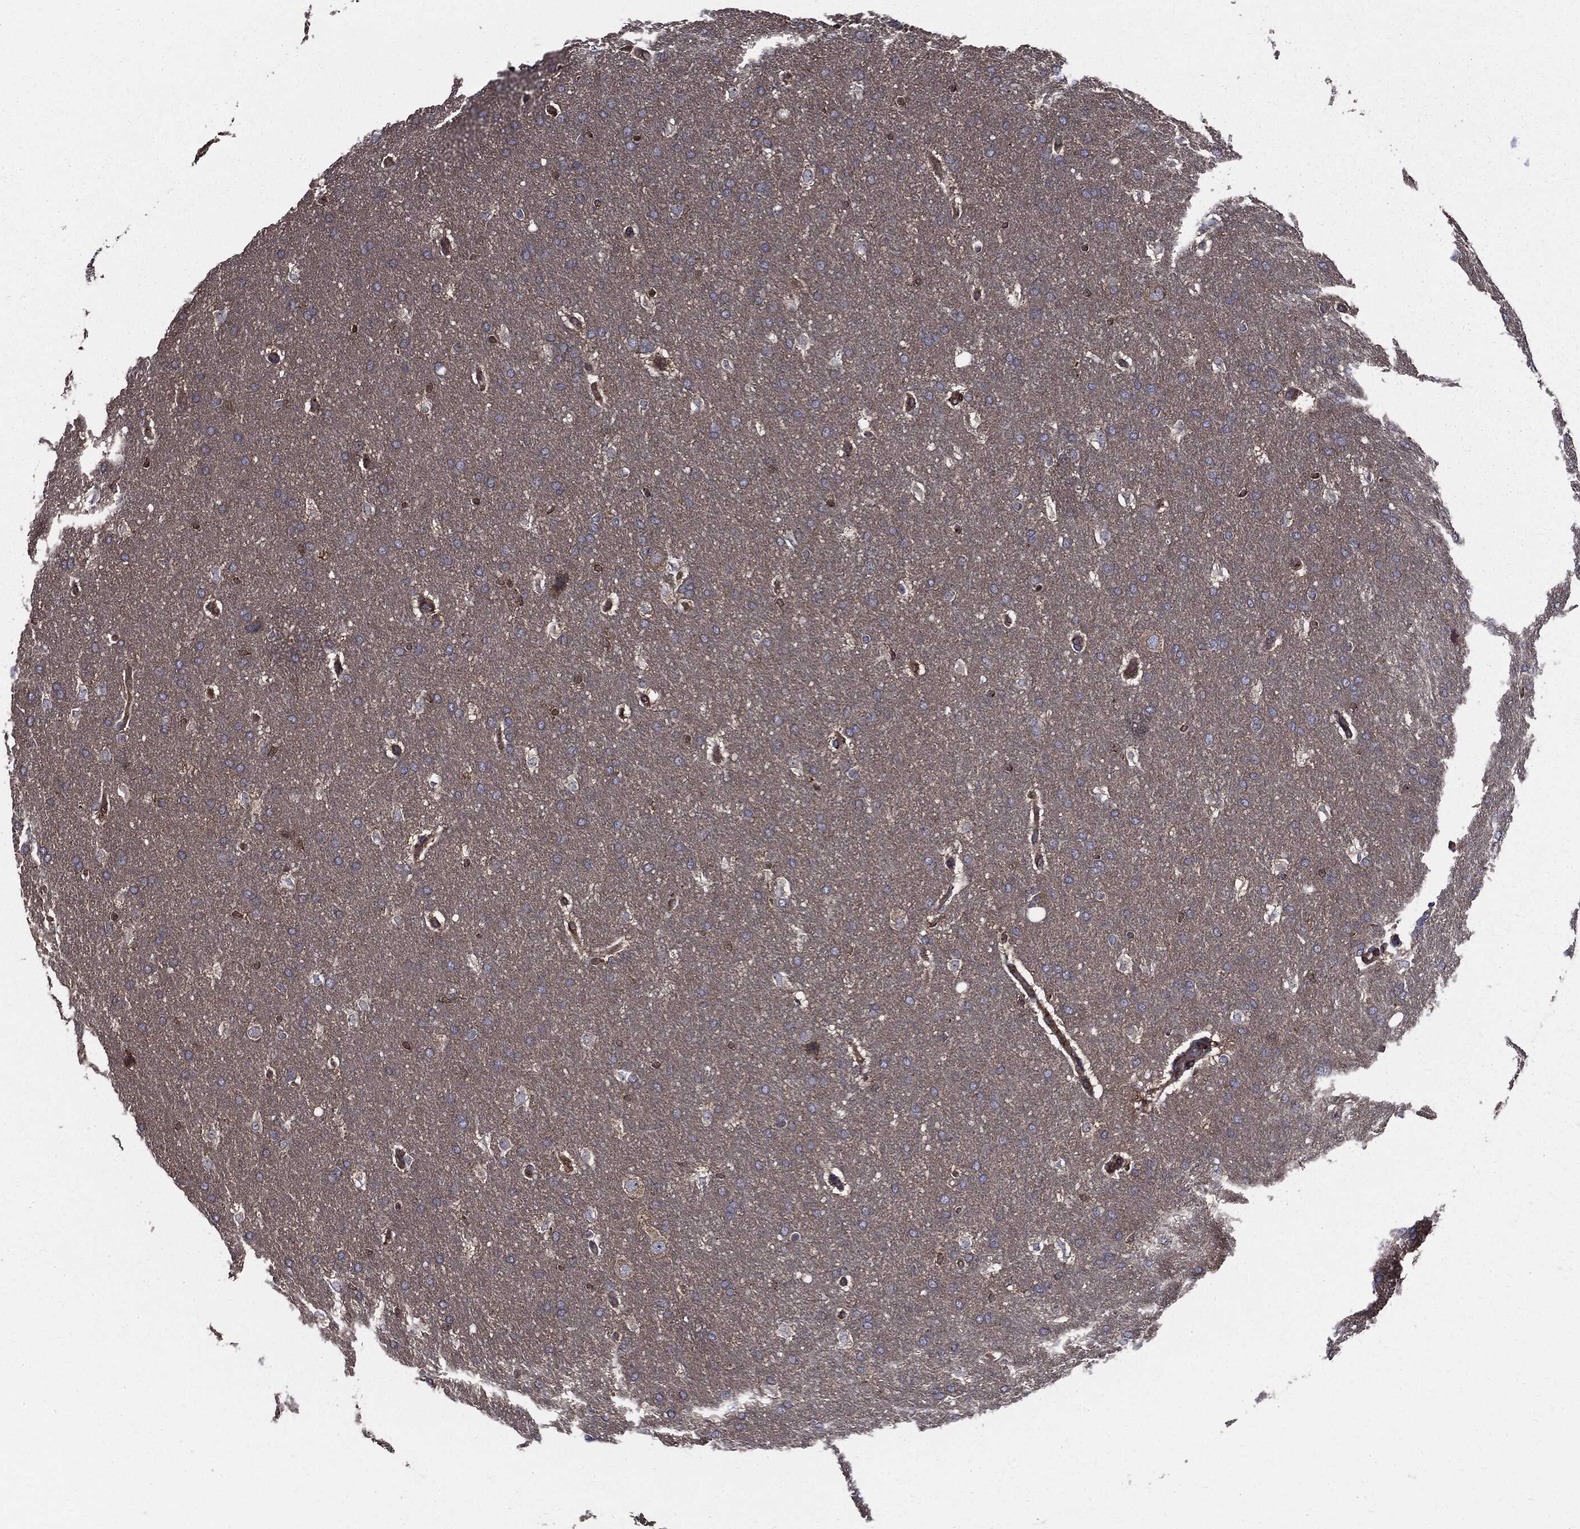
{"staining": {"intensity": "negative", "quantity": "none", "location": "none"}, "tissue": "glioma", "cell_type": "Tumor cells", "image_type": "cancer", "snomed": [{"axis": "morphology", "description": "Glioma, malignant, Low grade"}, {"axis": "topography", "description": "Brain"}], "caption": "IHC image of neoplastic tissue: malignant glioma (low-grade) stained with DAB (3,3'-diaminobenzidine) demonstrates no significant protein expression in tumor cells.", "gene": "PDCD6IP", "patient": {"sex": "female", "age": 37}}